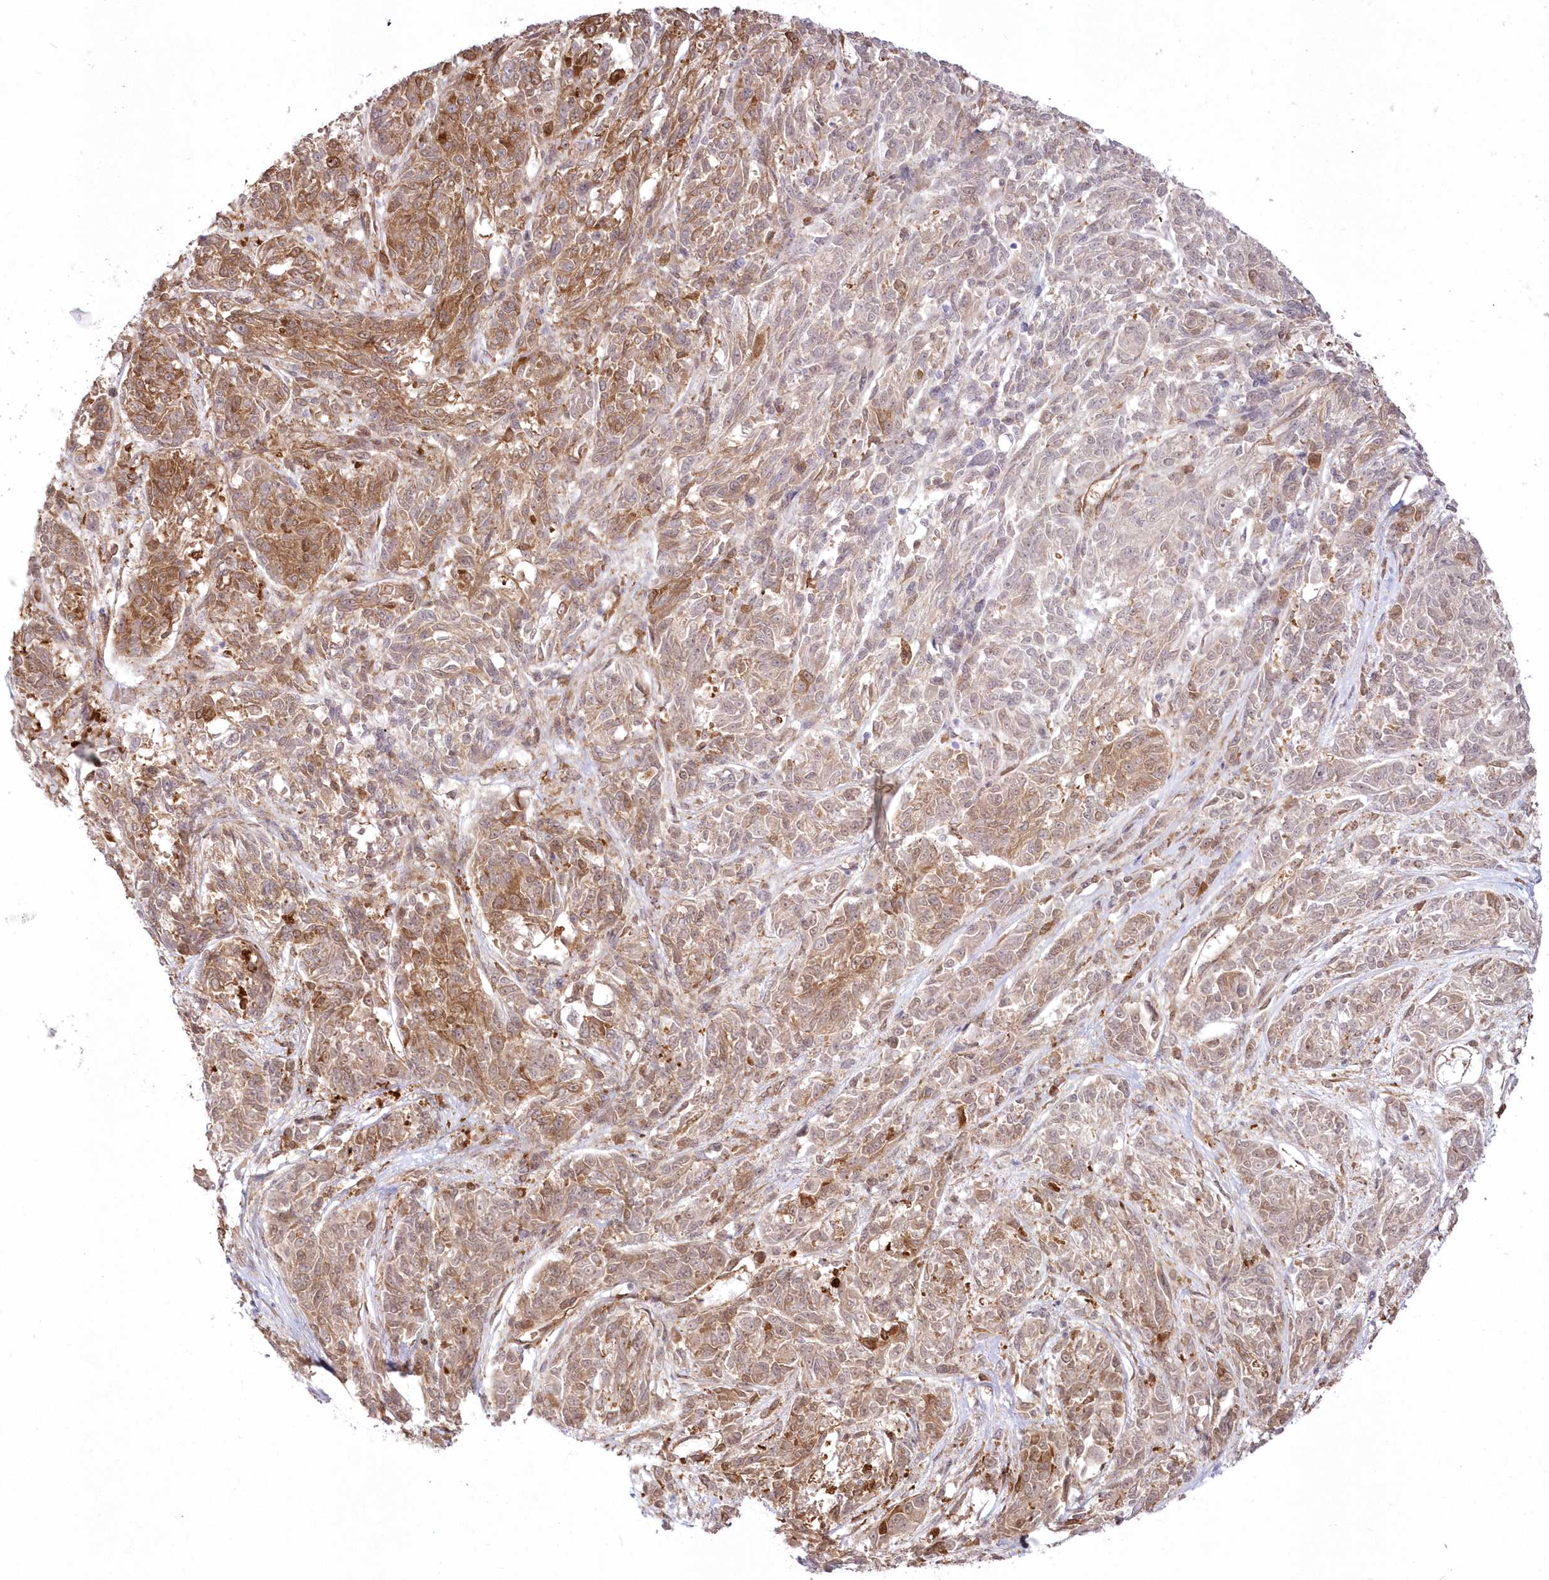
{"staining": {"intensity": "strong", "quantity": "25%-75%", "location": "cytoplasmic/membranous"}, "tissue": "melanoma", "cell_type": "Tumor cells", "image_type": "cancer", "snomed": [{"axis": "morphology", "description": "Malignant melanoma, NOS"}, {"axis": "topography", "description": "Skin"}], "caption": "Immunohistochemistry histopathology image of neoplastic tissue: human melanoma stained using immunohistochemistry (IHC) displays high levels of strong protein expression localized specifically in the cytoplasmic/membranous of tumor cells, appearing as a cytoplasmic/membranous brown color.", "gene": "SH3PXD2B", "patient": {"sex": "male", "age": 53}}